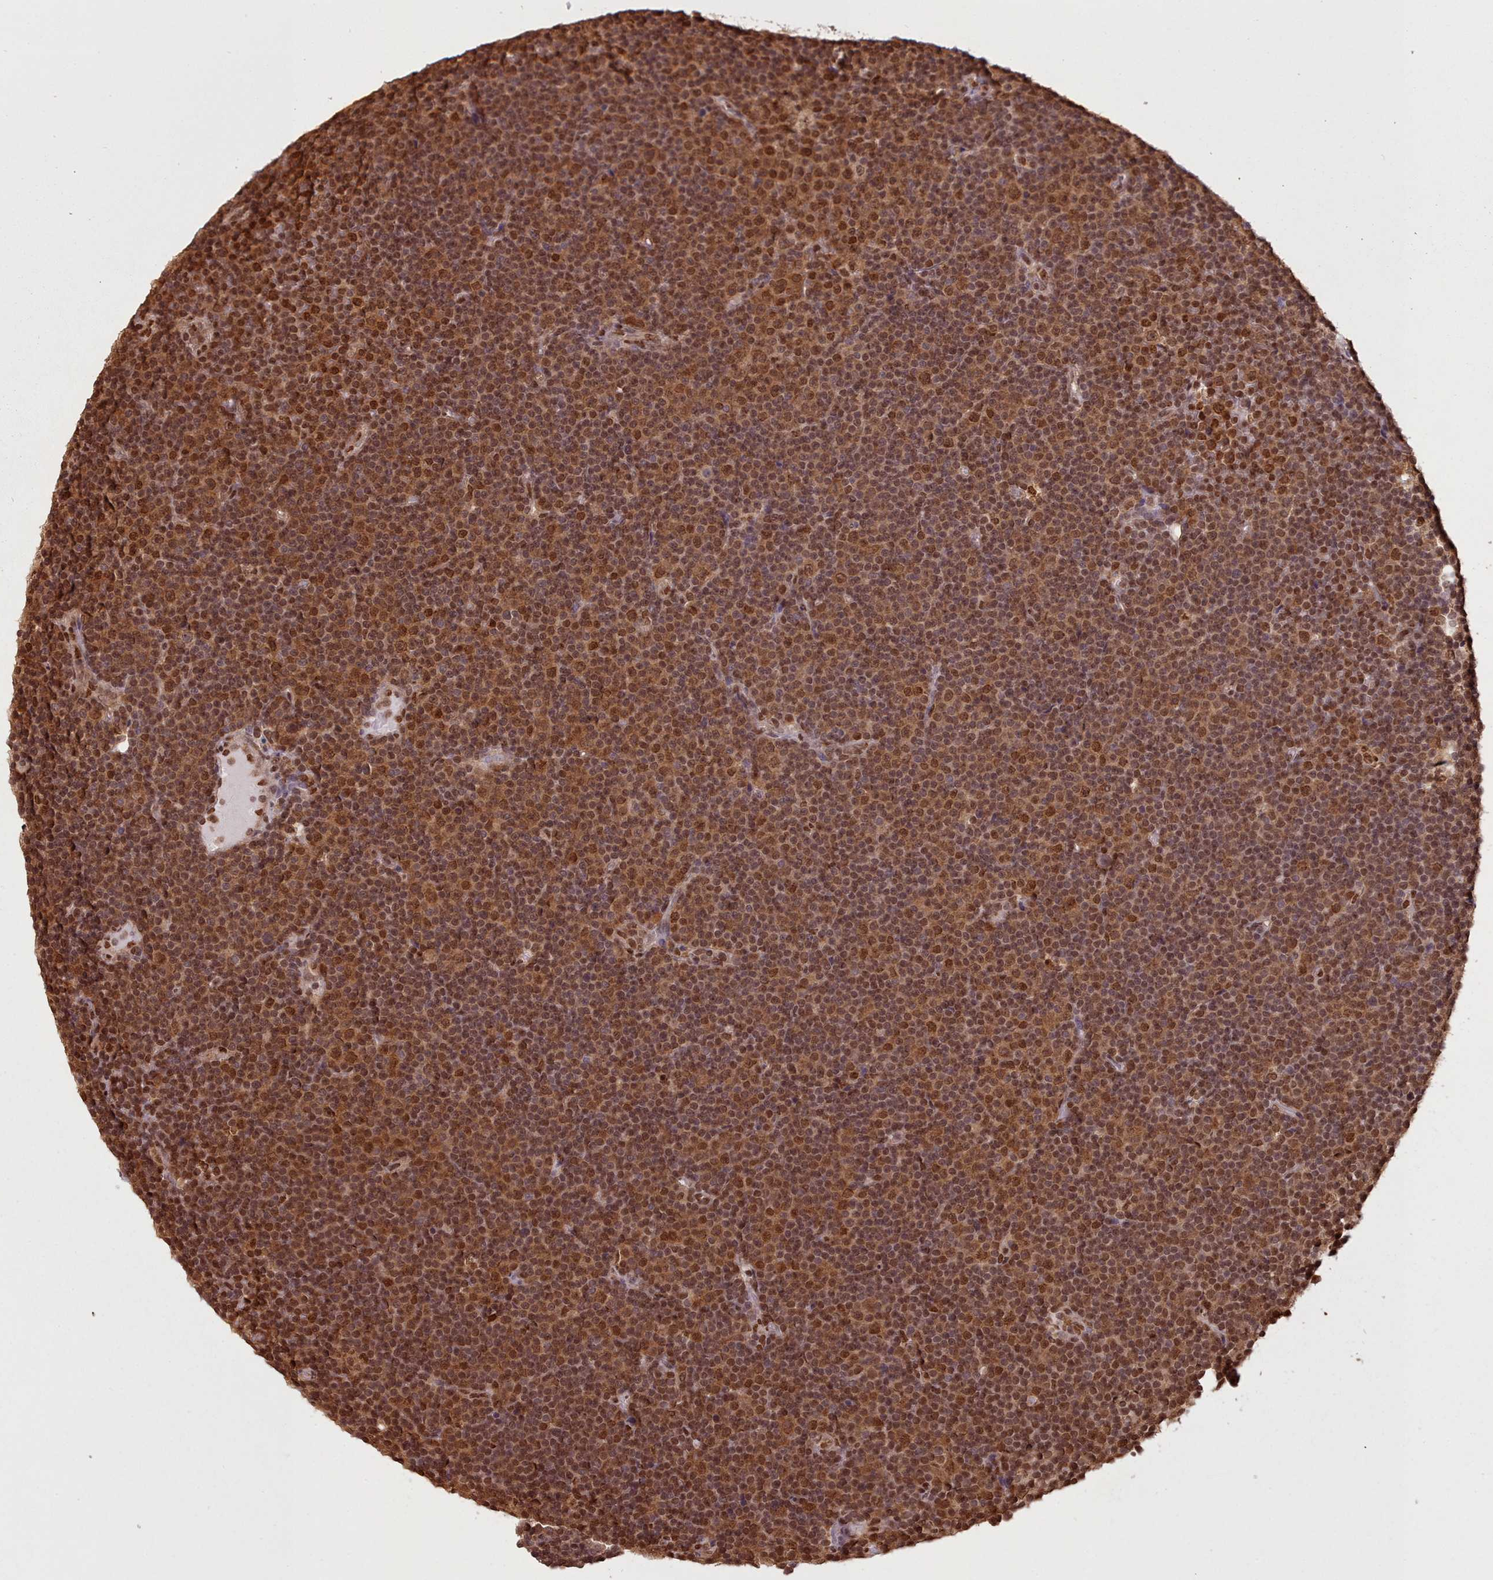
{"staining": {"intensity": "strong", "quantity": ">75%", "location": "nuclear"}, "tissue": "lymphoma", "cell_type": "Tumor cells", "image_type": "cancer", "snomed": [{"axis": "morphology", "description": "Malignant lymphoma, non-Hodgkin's type, Low grade"}, {"axis": "topography", "description": "Lymph node"}], "caption": "Lymphoma stained with DAB immunohistochemistry (IHC) exhibits high levels of strong nuclear staining in about >75% of tumor cells. (DAB = brown stain, brightfield microscopy at high magnification).", "gene": "RPS27A", "patient": {"sex": "female", "age": 67}}